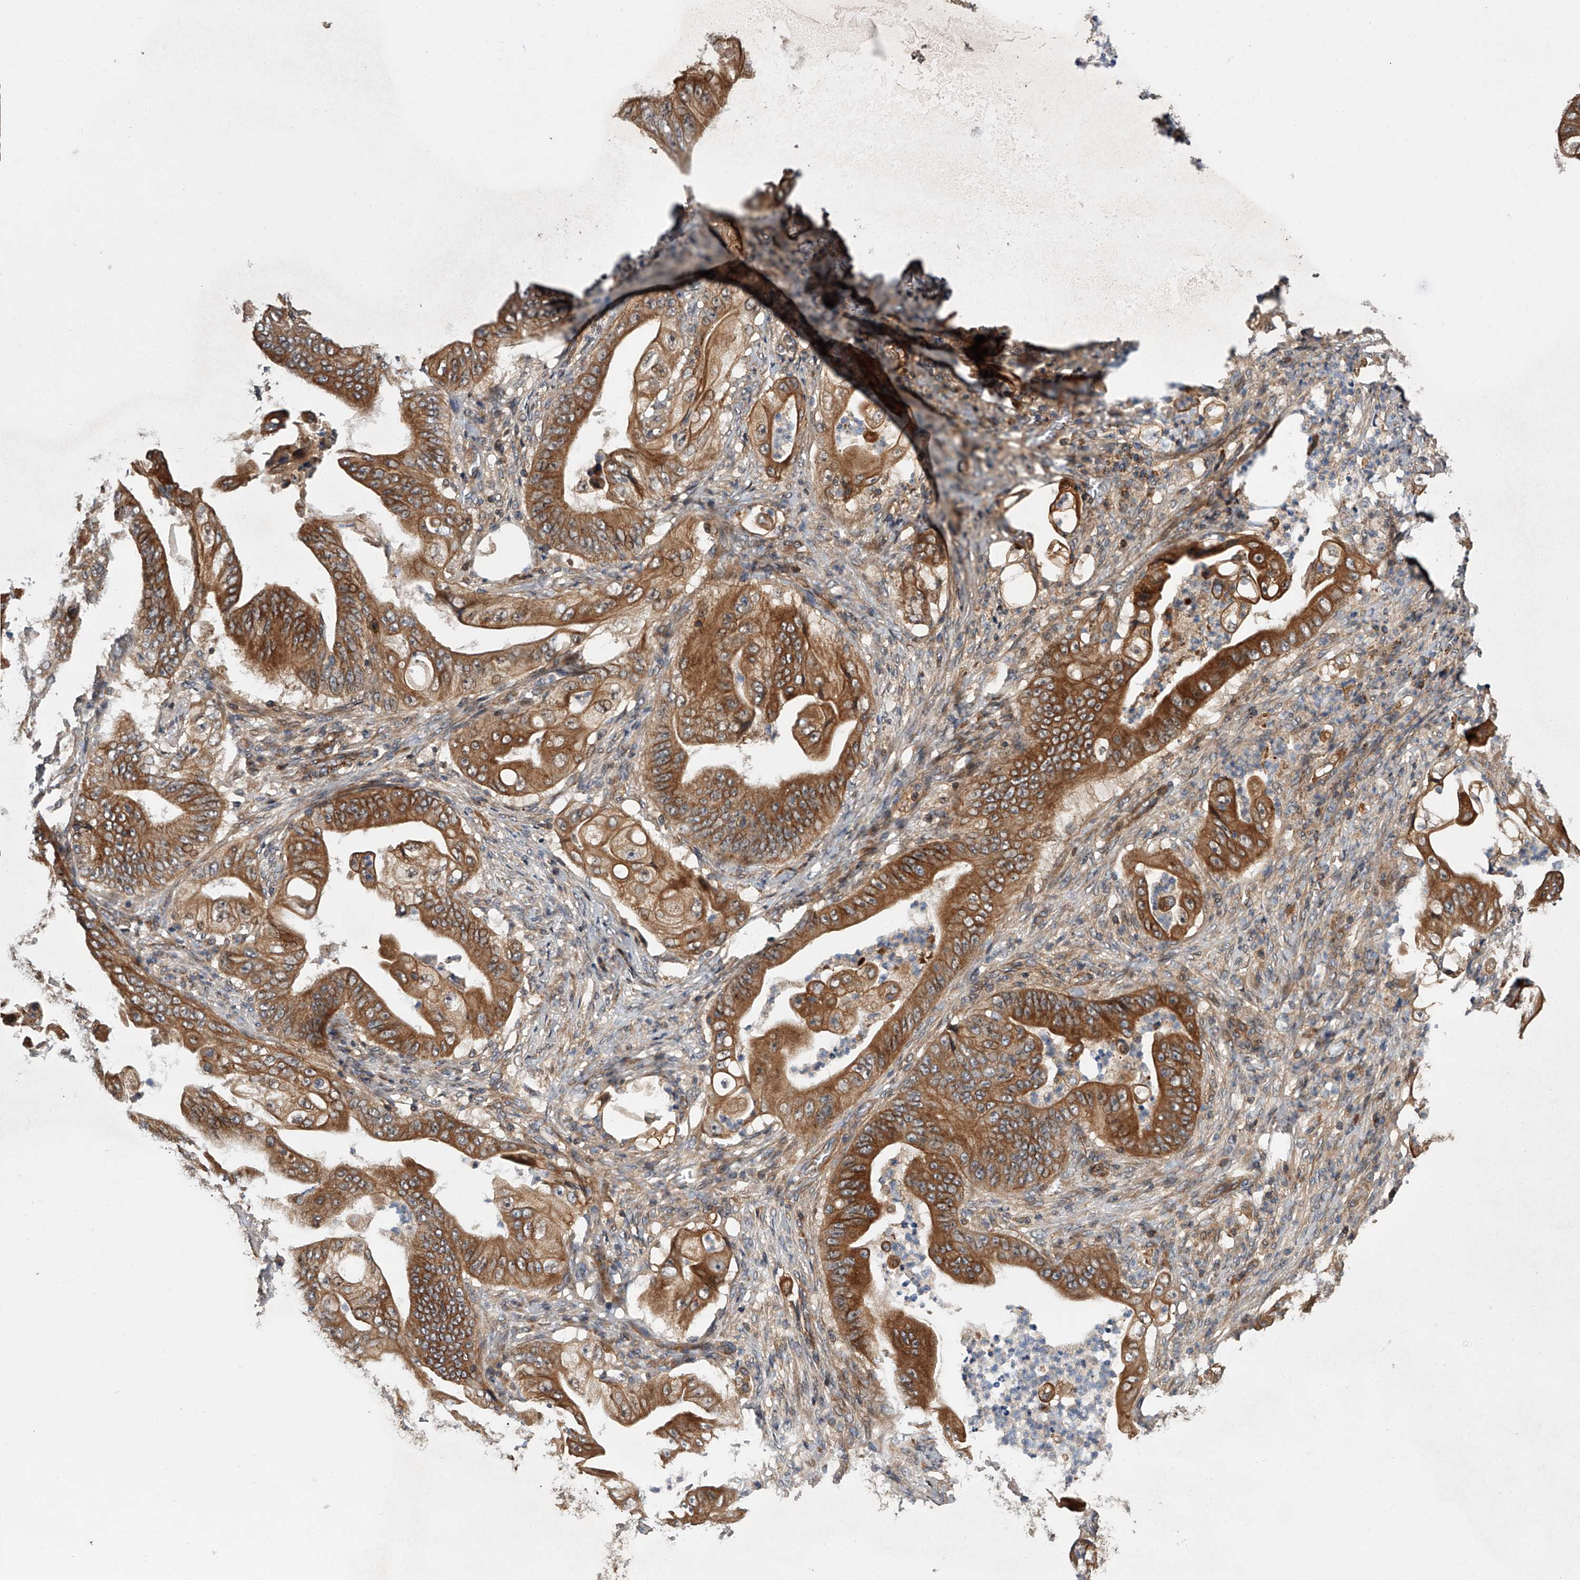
{"staining": {"intensity": "moderate", "quantity": ">75%", "location": "cytoplasmic/membranous"}, "tissue": "stomach cancer", "cell_type": "Tumor cells", "image_type": "cancer", "snomed": [{"axis": "morphology", "description": "Adenocarcinoma, NOS"}, {"axis": "topography", "description": "Stomach"}], "caption": "Immunohistochemistry (IHC) photomicrograph of neoplastic tissue: stomach adenocarcinoma stained using IHC reveals medium levels of moderate protein expression localized specifically in the cytoplasmic/membranous of tumor cells, appearing as a cytoplasmic/membranous brown color.", "gene": "USP47", "patient": {"sex": "female", "age": 73}}